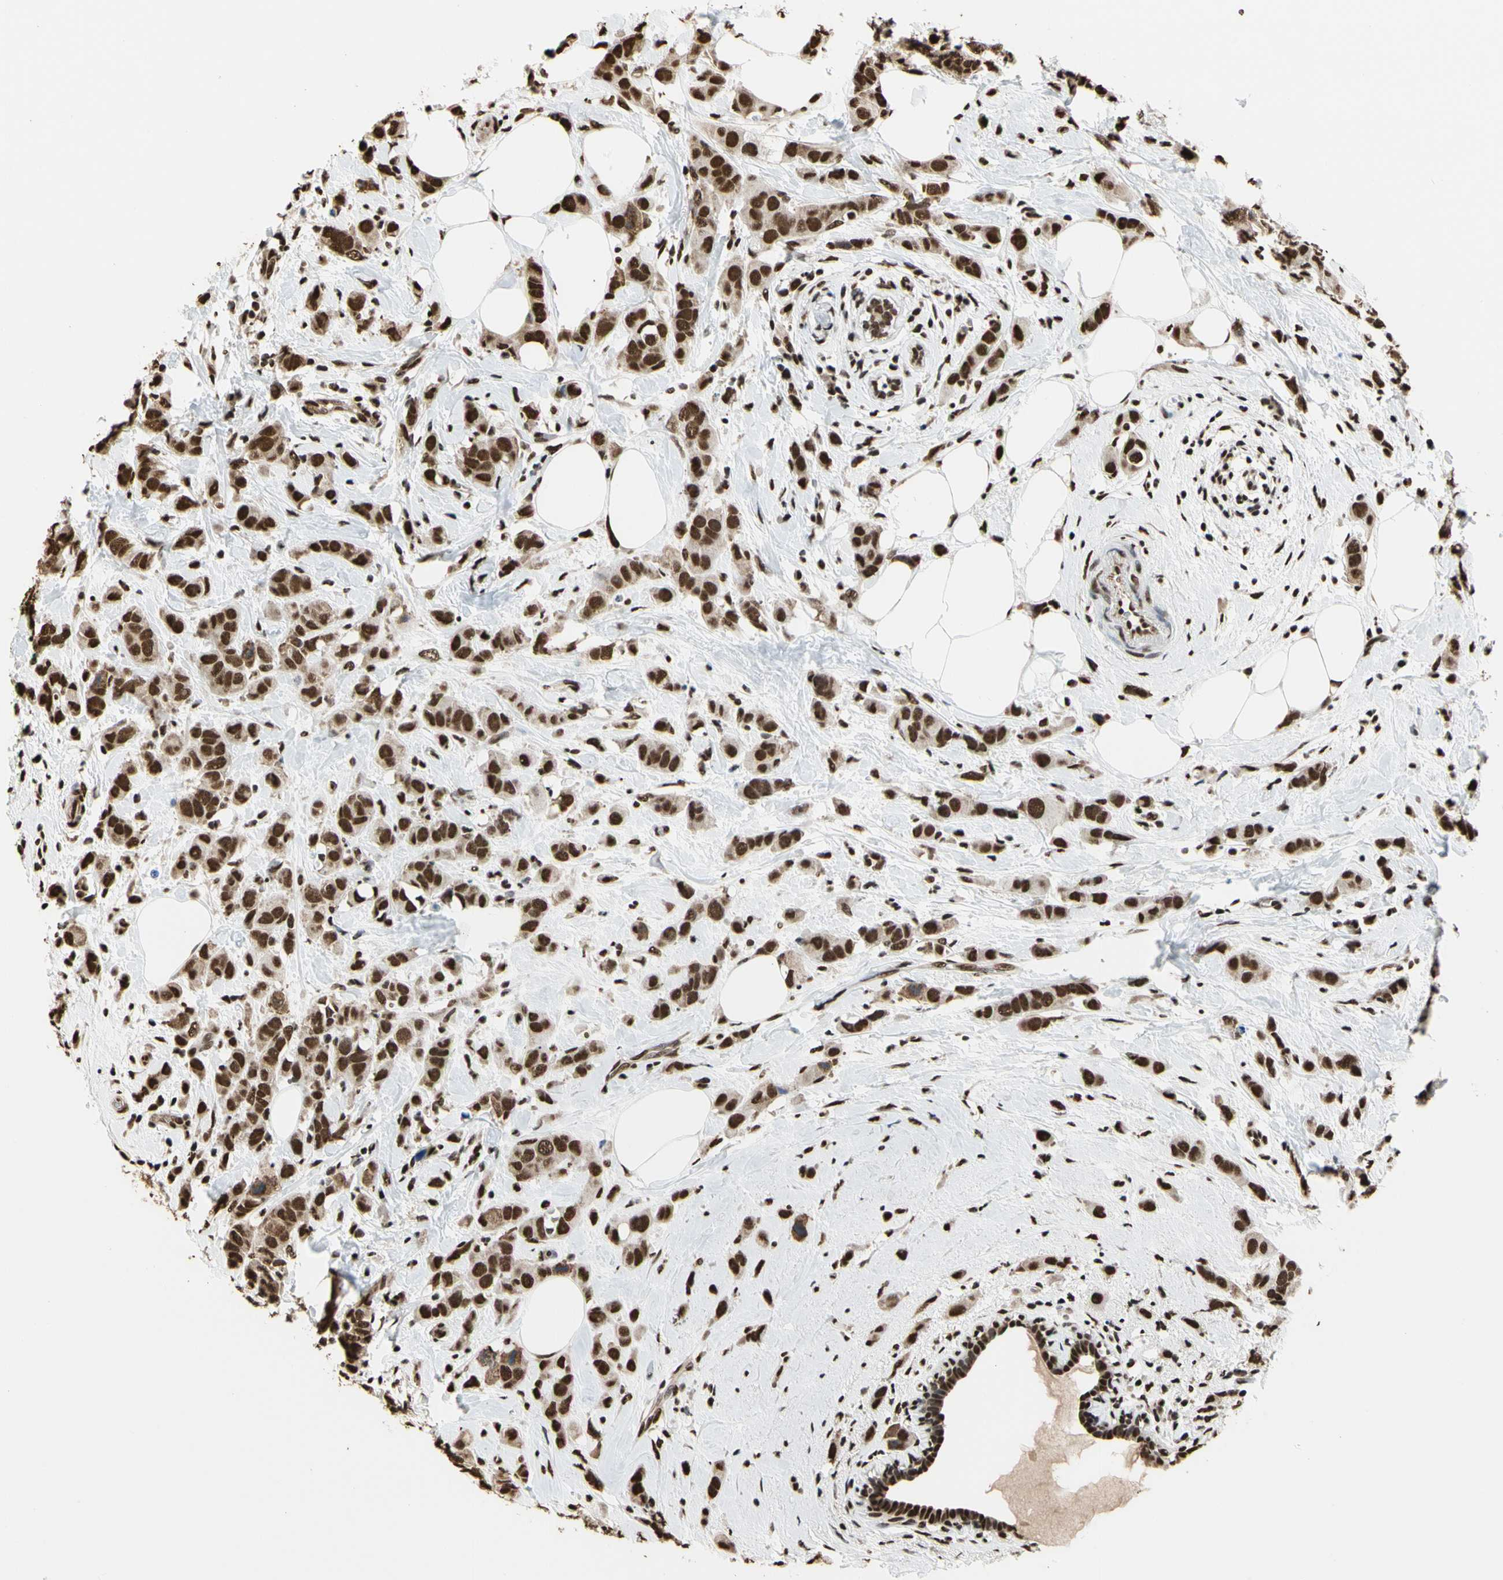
{"staining": {"intensity": "strong", "quantity": ">75%", "location": "nuclear"}, "tissue": "breast cancer", "cell_type": "Tumor cells", "image_type": "cancer", "snomed": [{"axis": "morphology", "description": "Normal tissue, NOS"}, {"axis": "morphology", "description": "Duct carcinoma"}, {"axis": "topography", "description": "Breast"}], "caption": "Breast cancer (invasive ductal carcinoma) was stained to show a protein in brown. There is high levels of strong nuclear positivity in about >75% of tumor cells. (brown staining indicates protein expression, while blue staining denotes nuclei).", "gene": "HNRNPK", "patient": {"sex": "female", "age": 50}}